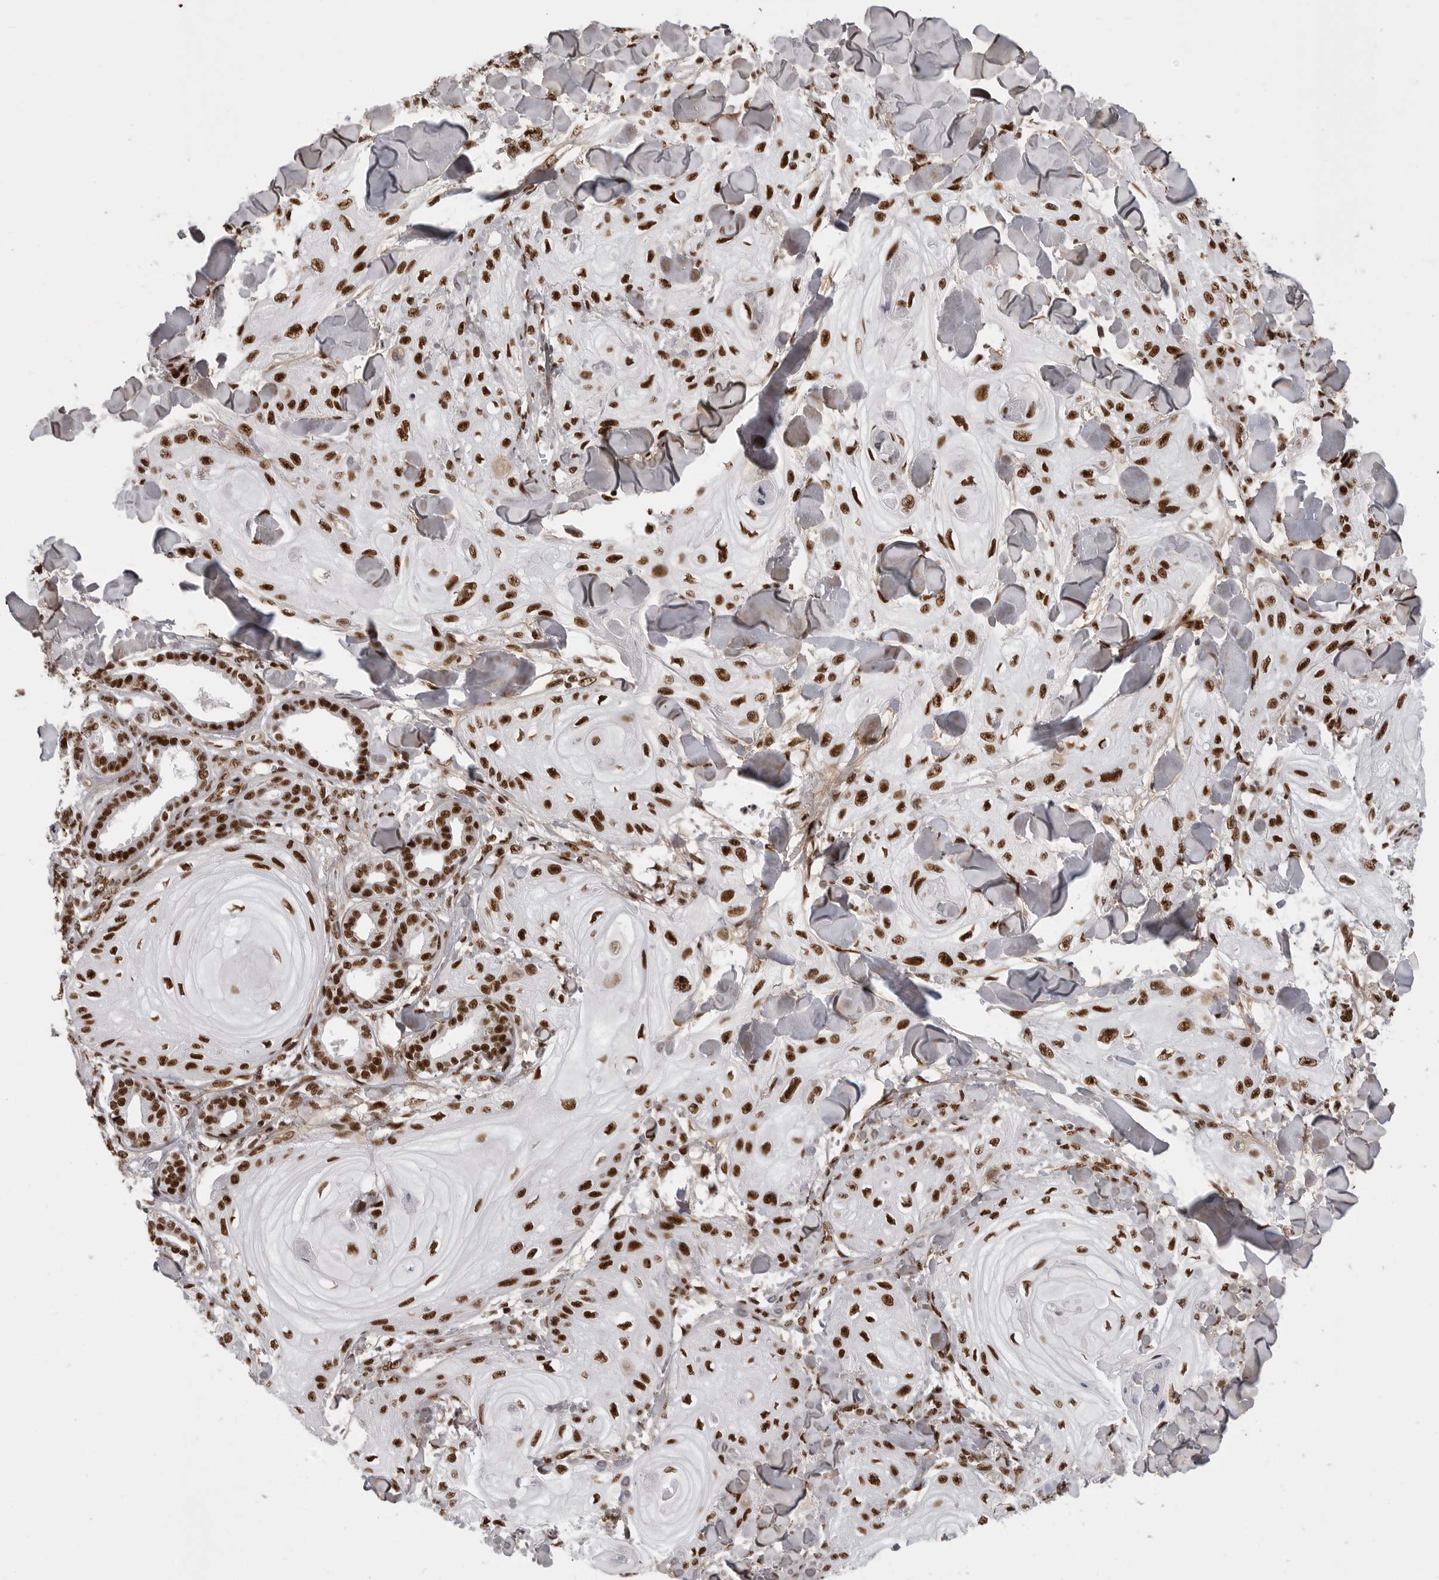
{"staining": {"intensity": "strong", "quantity": ">75%", "location": "nuclear"}, "tissue": "skin cancer", "cell_type": "Tumor cells", "image_type": "cancer", "snomed": [{"axis": "morphology", "description": "Squamous cell carcinoma, NOS"}, {"axis": "topography", "description": "Skin"}], "caption": "Skin squamous cell carcinoma stained for a protein displays strong nuclear positivity in tumor cells.", "gene": "PPP1R8", "patient": {"sex": "male", "age": 74}}